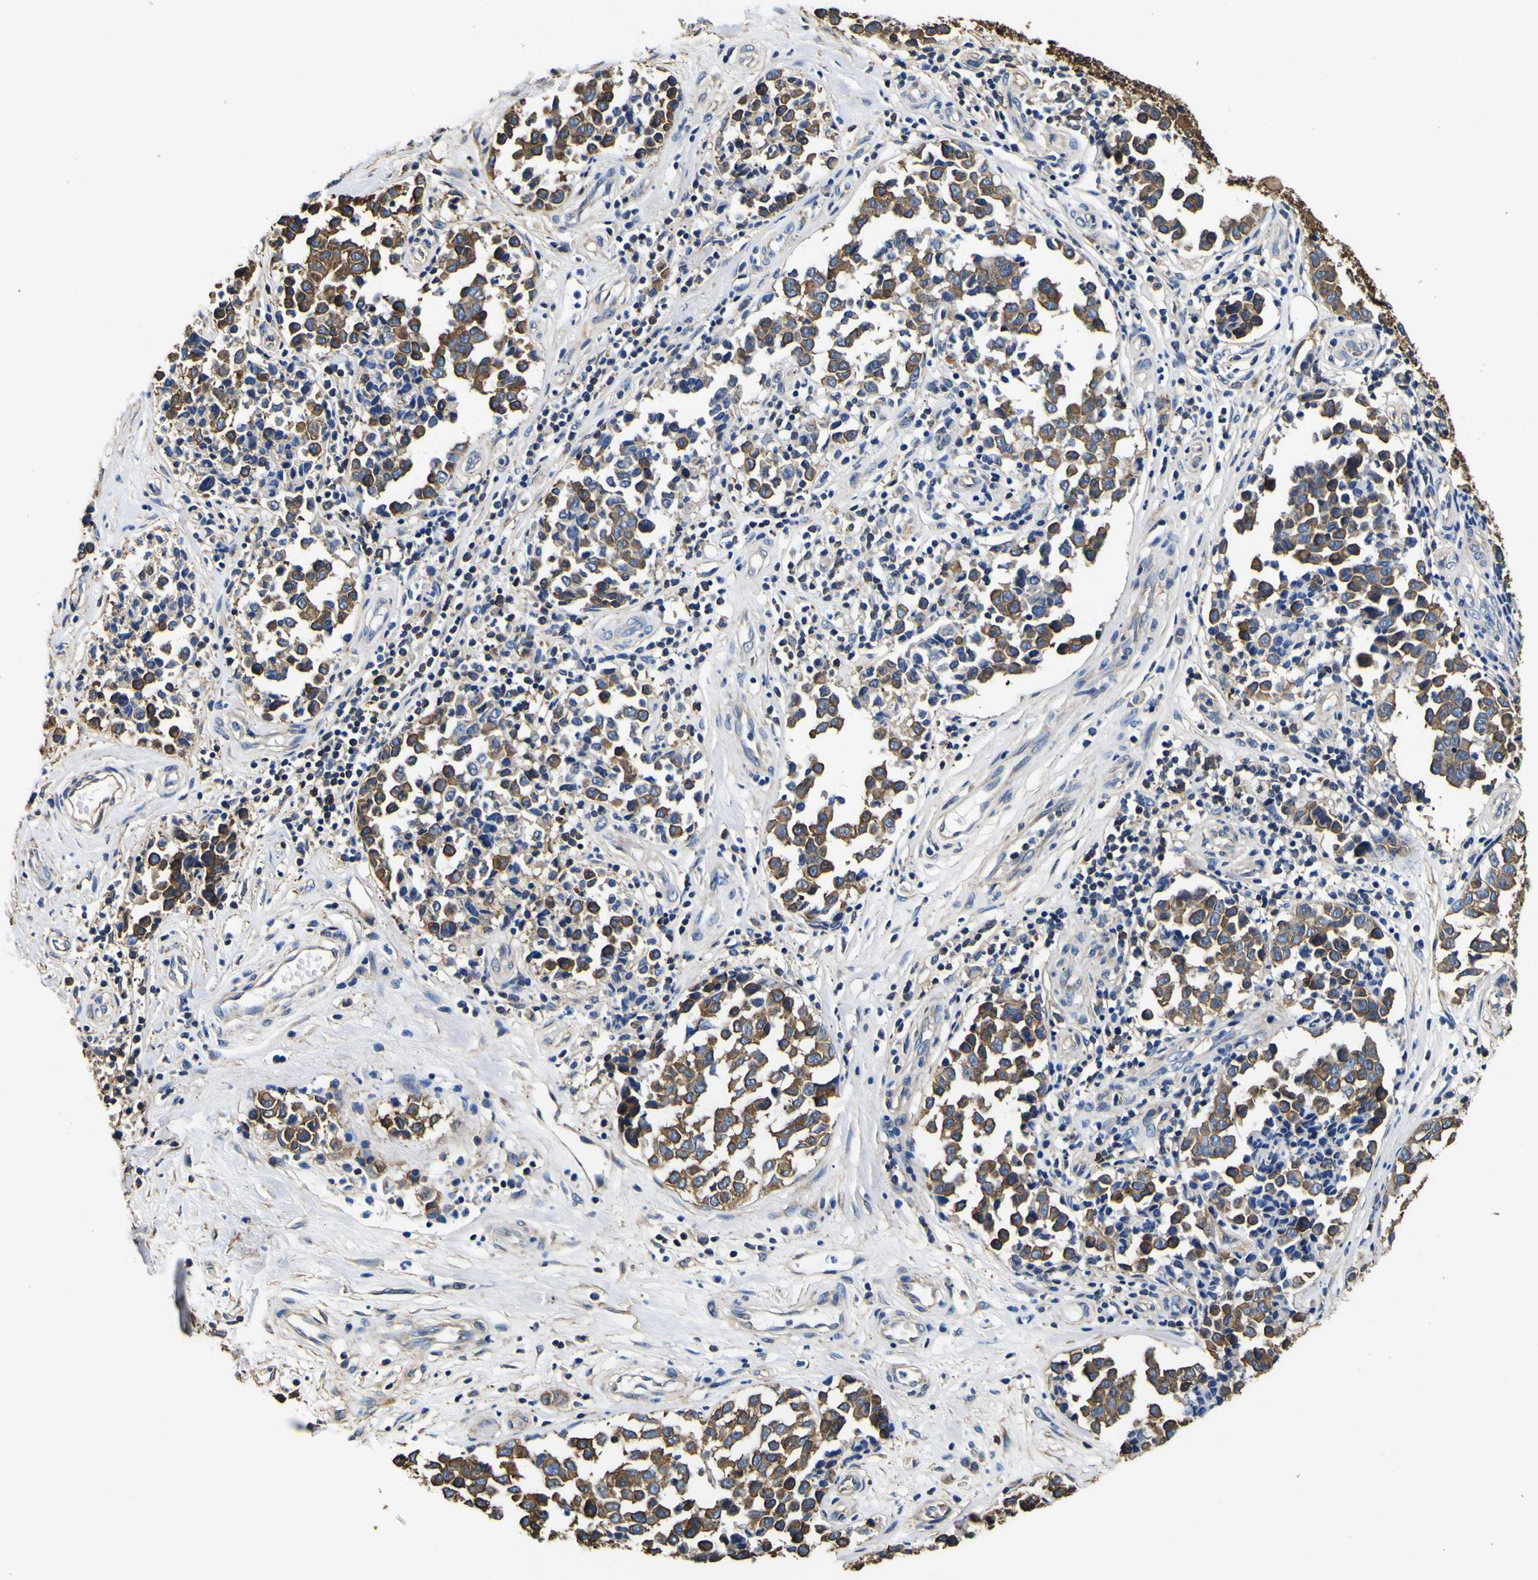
{"staining": {"intensity": "moderate", "quantity": ">75%", "location": "cytoplasmic/membranous"}, "tissue": "melanoma", "cell_type": "Tumor cells", "image_type": "cancer", "snomed": [{"axis": "morphology", "description": "Malignant melanoma, NOS"}, {"axis": "topography", "description": "Skin"}], "caption": "Tumor cells exhibit medium levels of moderate cytoplasmic/membranous staining in approximately >75% of cells in melanoma.", "gene": "TUBA1B", "patient": {"sex": "female", "age": 64}}